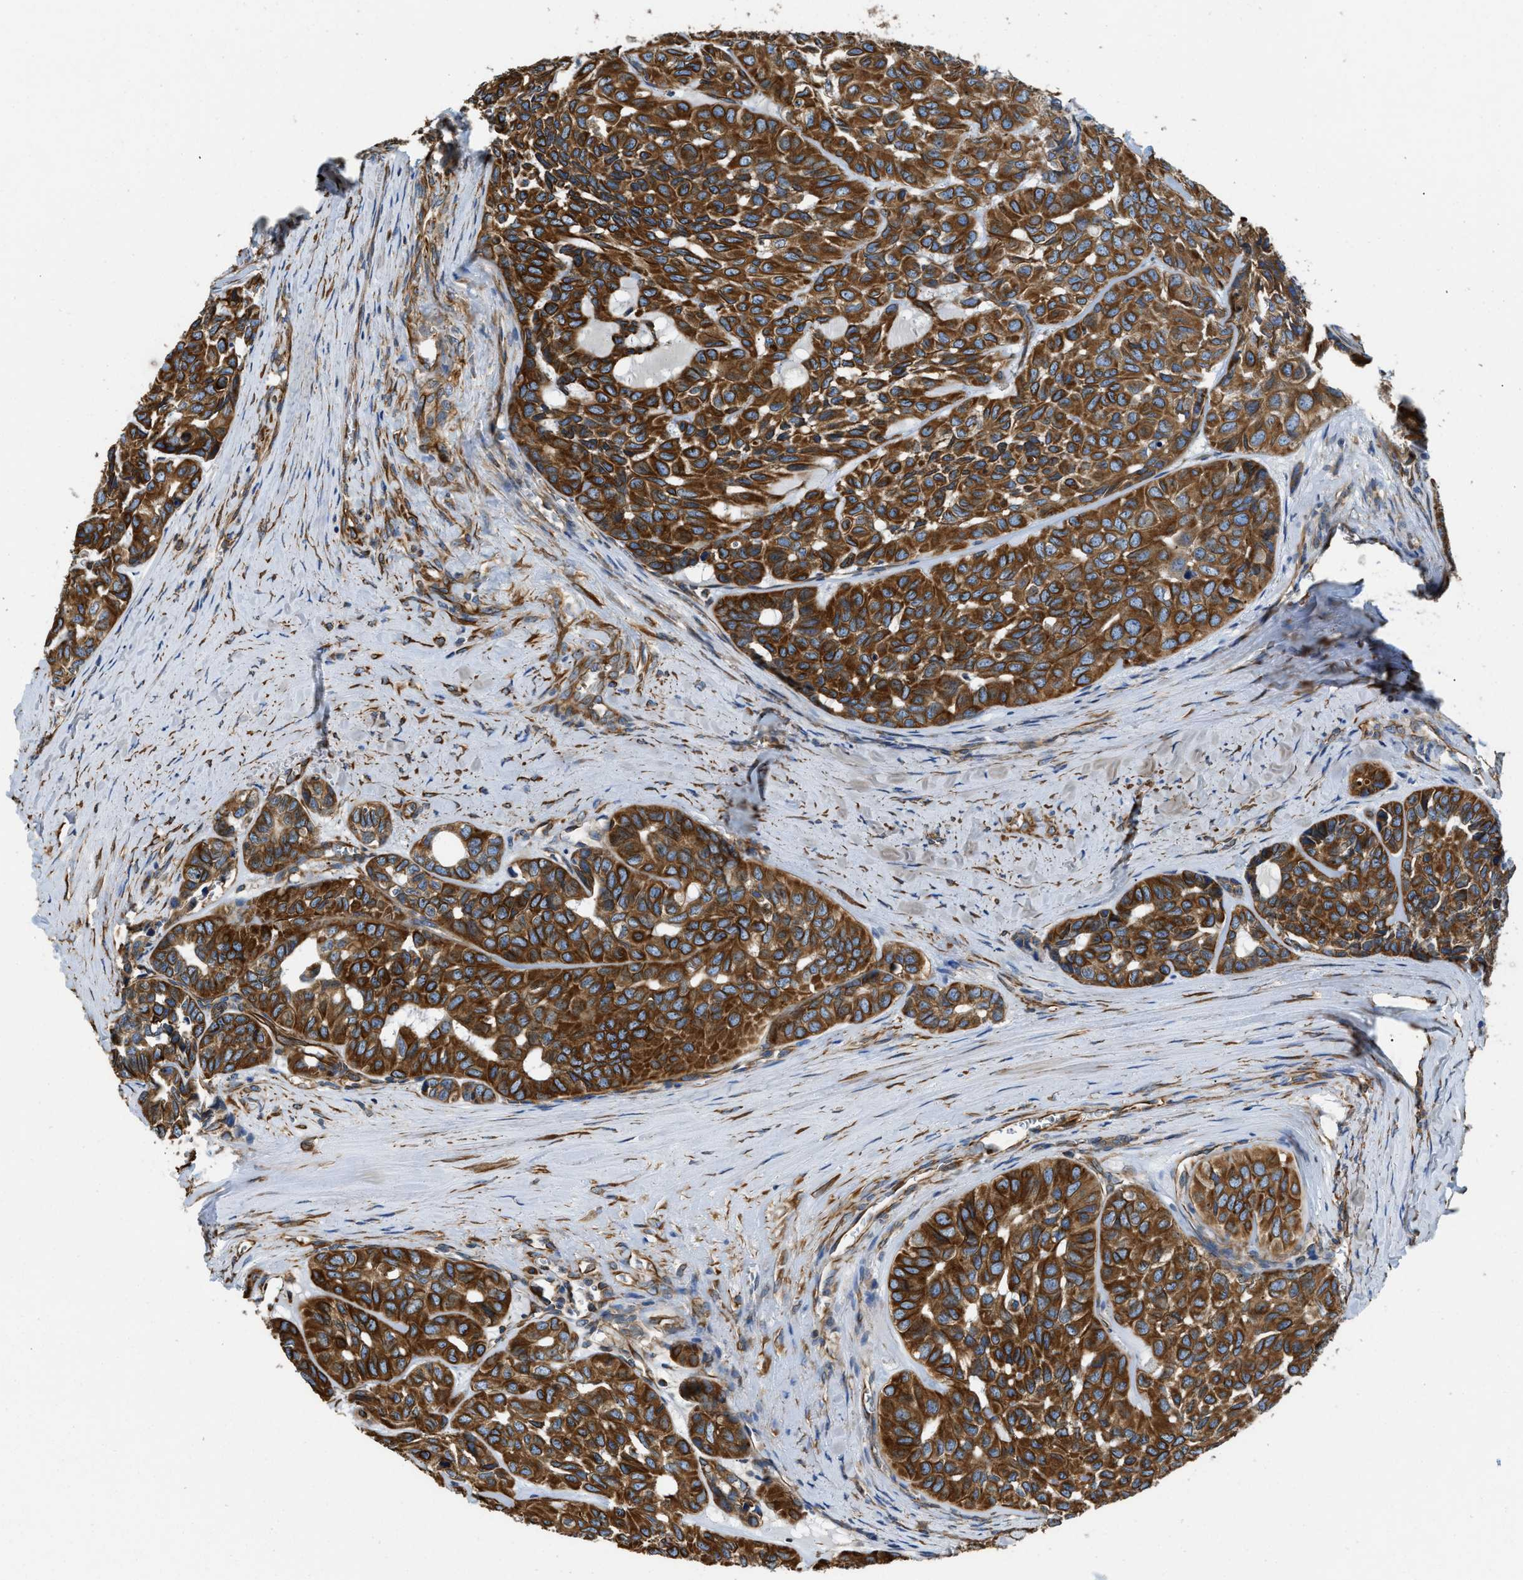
{"staining": {"intensity": "strong", "quantity": ">75%", "location": "cytoplasmic/membranous"}, "tissue": "head and neck cancer", "cell_type": "Tumor cells", "image_type": "cancer", "snomed": [{"axis": "morphology", "description": "Adenocarcinoma, NOS"}, {"axis": "topography", "description": "Salivary gland, NOS"}, {"axis": "topography", "description": "Head-Neck"}], "caption": "There is high levels of strong cytoplasmic/membranous positivity in tumor cells of adenocarcinoma (head and neck), as demonstrated by immunohistochemical staining (brown color).", "gene": "HSD17B12", "patient": {"sex": "female", "age": 76}}